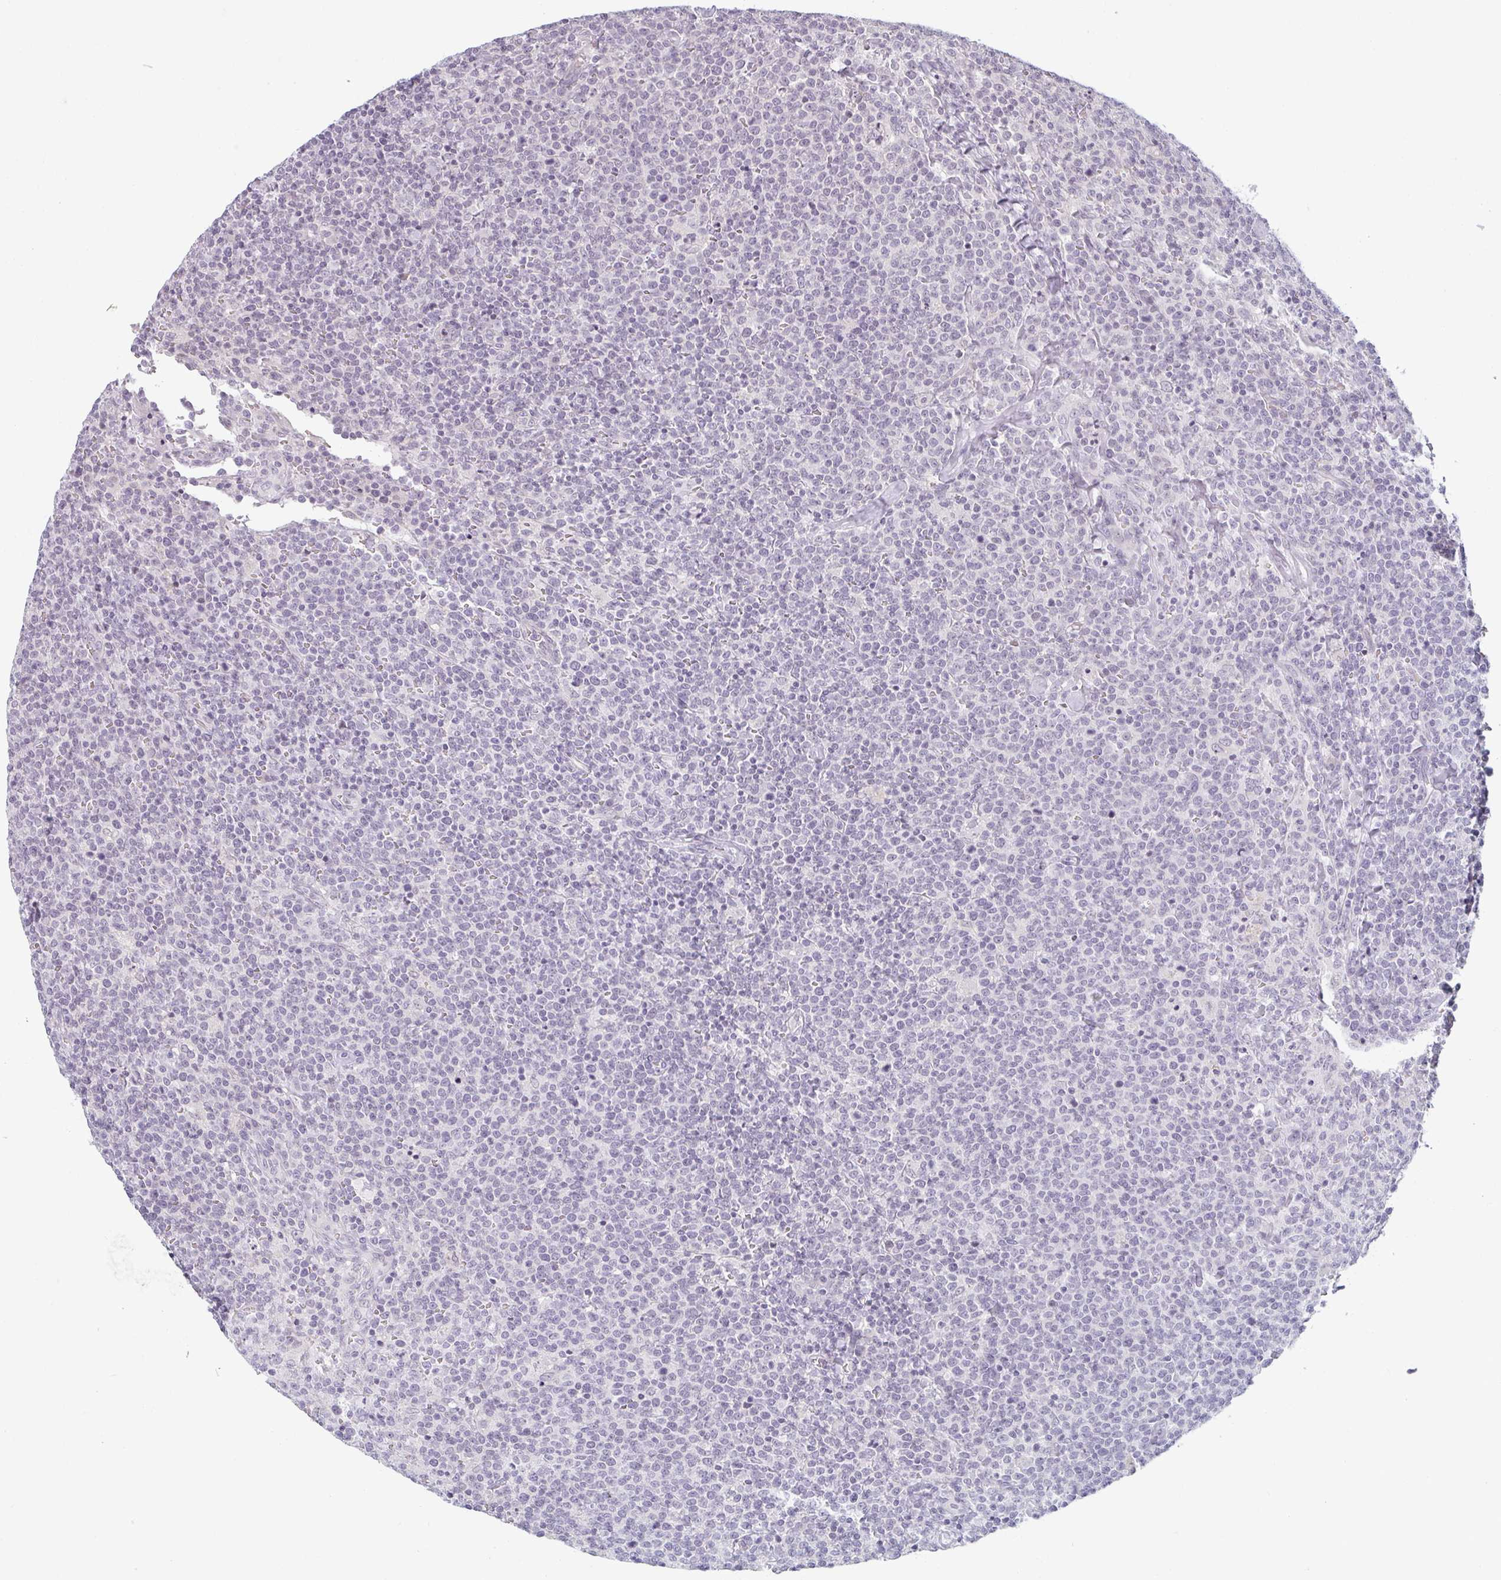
{"staining": {"intensity": "negative", "quantity": "none", "location": "none"}, "tissue": "lymphoma", "cell_type": "Tumor cells", "image_type": "cancer", "snomed": [{"axis": "morphology", "description": "Malignant lymphoma, non-Hodgkin's type, High grade"}, {"axis": "topography", "description": "Lymph node"}], "caption": "Human high-grade malignant lymphoma, non-Hodgkin's type stained for a protein using immunohistochemistry (IHC) demonstrates no positivity in tumor cells.", "gene": "RBBP6", "patient": {"sex": "male", "age": 61}}